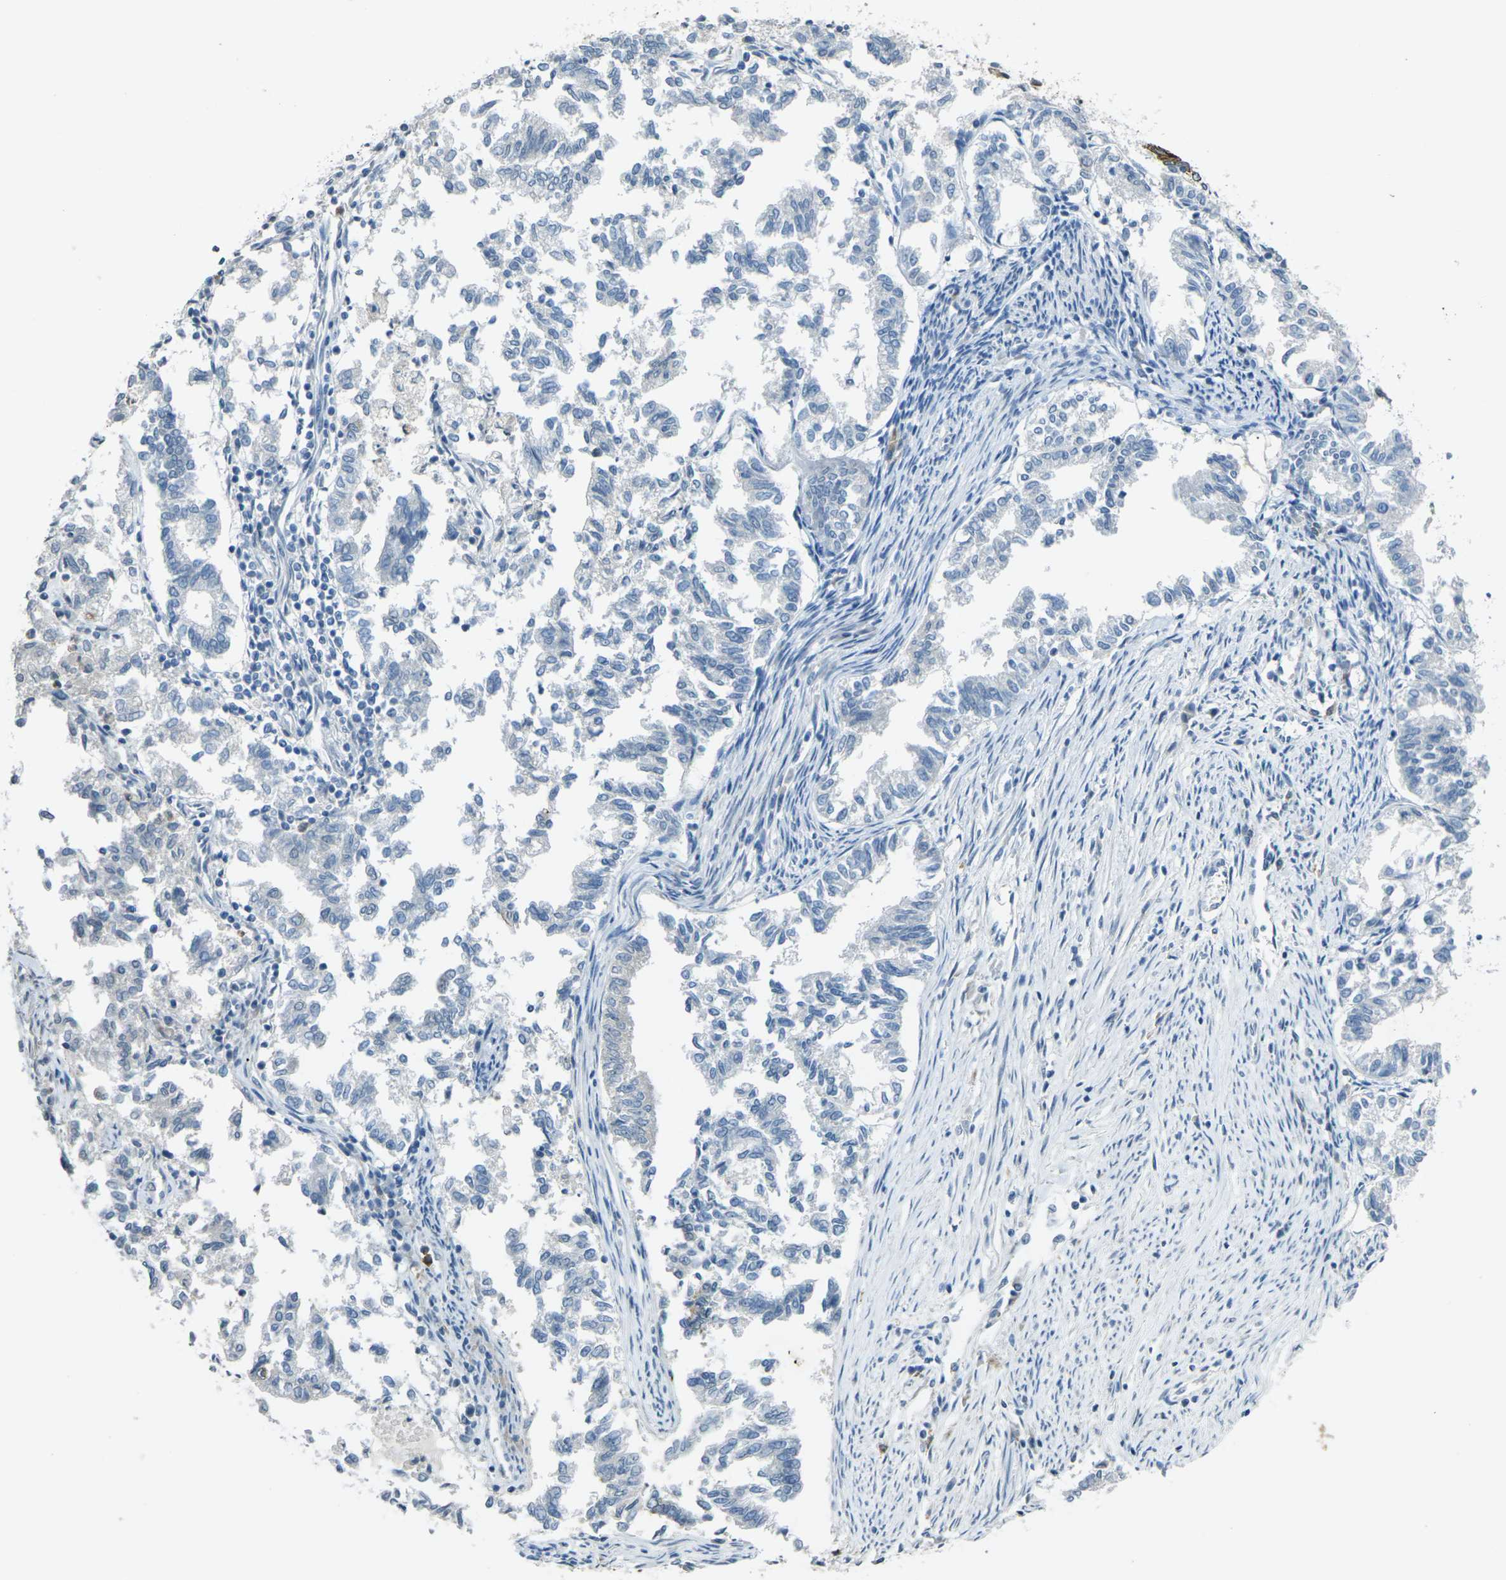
{"staining": {"intensity": "negative", "quantity": "none", "location": "none"}, "tissue": "endometrial cancer", "cell_type": "Tumor cells", "image_type": "cancer", "snomed": [{"axis": "morphology", "description": "Necrosis, NOS"}, {"axis": "morphology", "description": "Adenocarcinoma, NOS"}, {"axis": "topography", "description": "Endometrium"}], "caption": "The image reveals no staining of tumor cells in endometrial cancer (adenocarcinoma). (DAB immunohistochemistry, high magnification).", "gene": "SPTBN2", "patient": {"sex": "female", "age": 79}}